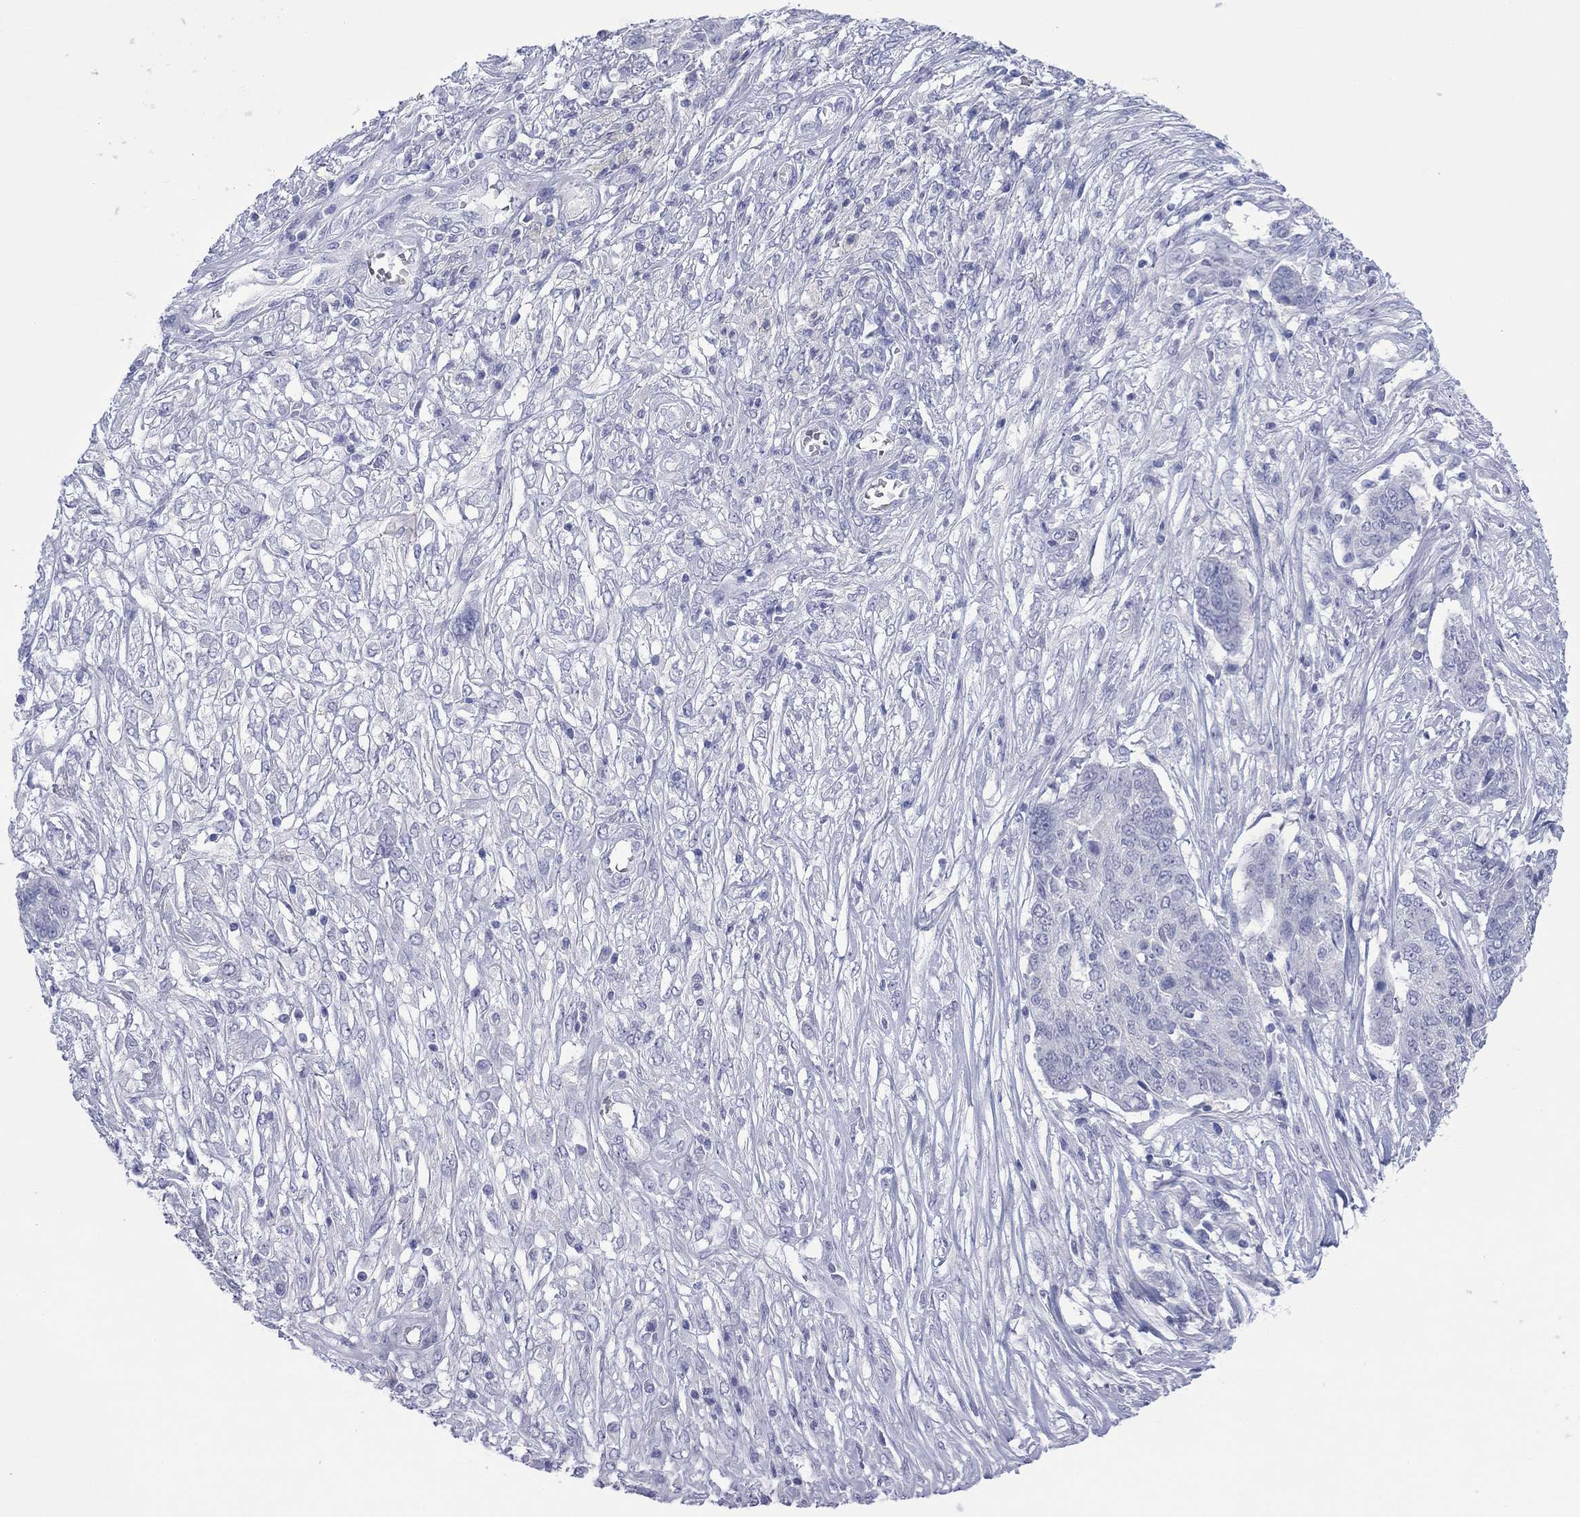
{"staining": {"intensity": "negative", "quantity": "none", "location": "none"}, "tissue": "ovarian cancer", "cell_type": "Tumor cells", "image_type": "cancer", "snomed": [{"axis": "morphology", "description": "Cystadenocarcinoma, serous, NOS"}, {"axis": "topography", "description": "Ovary"}], "caption": "The histopathology image demonstrates no significant staining in tumor cells of serous cystadenocarcinoma (ovarian).", "gene": "MLANA", "patient": {"sex": "female", "age": 67}}